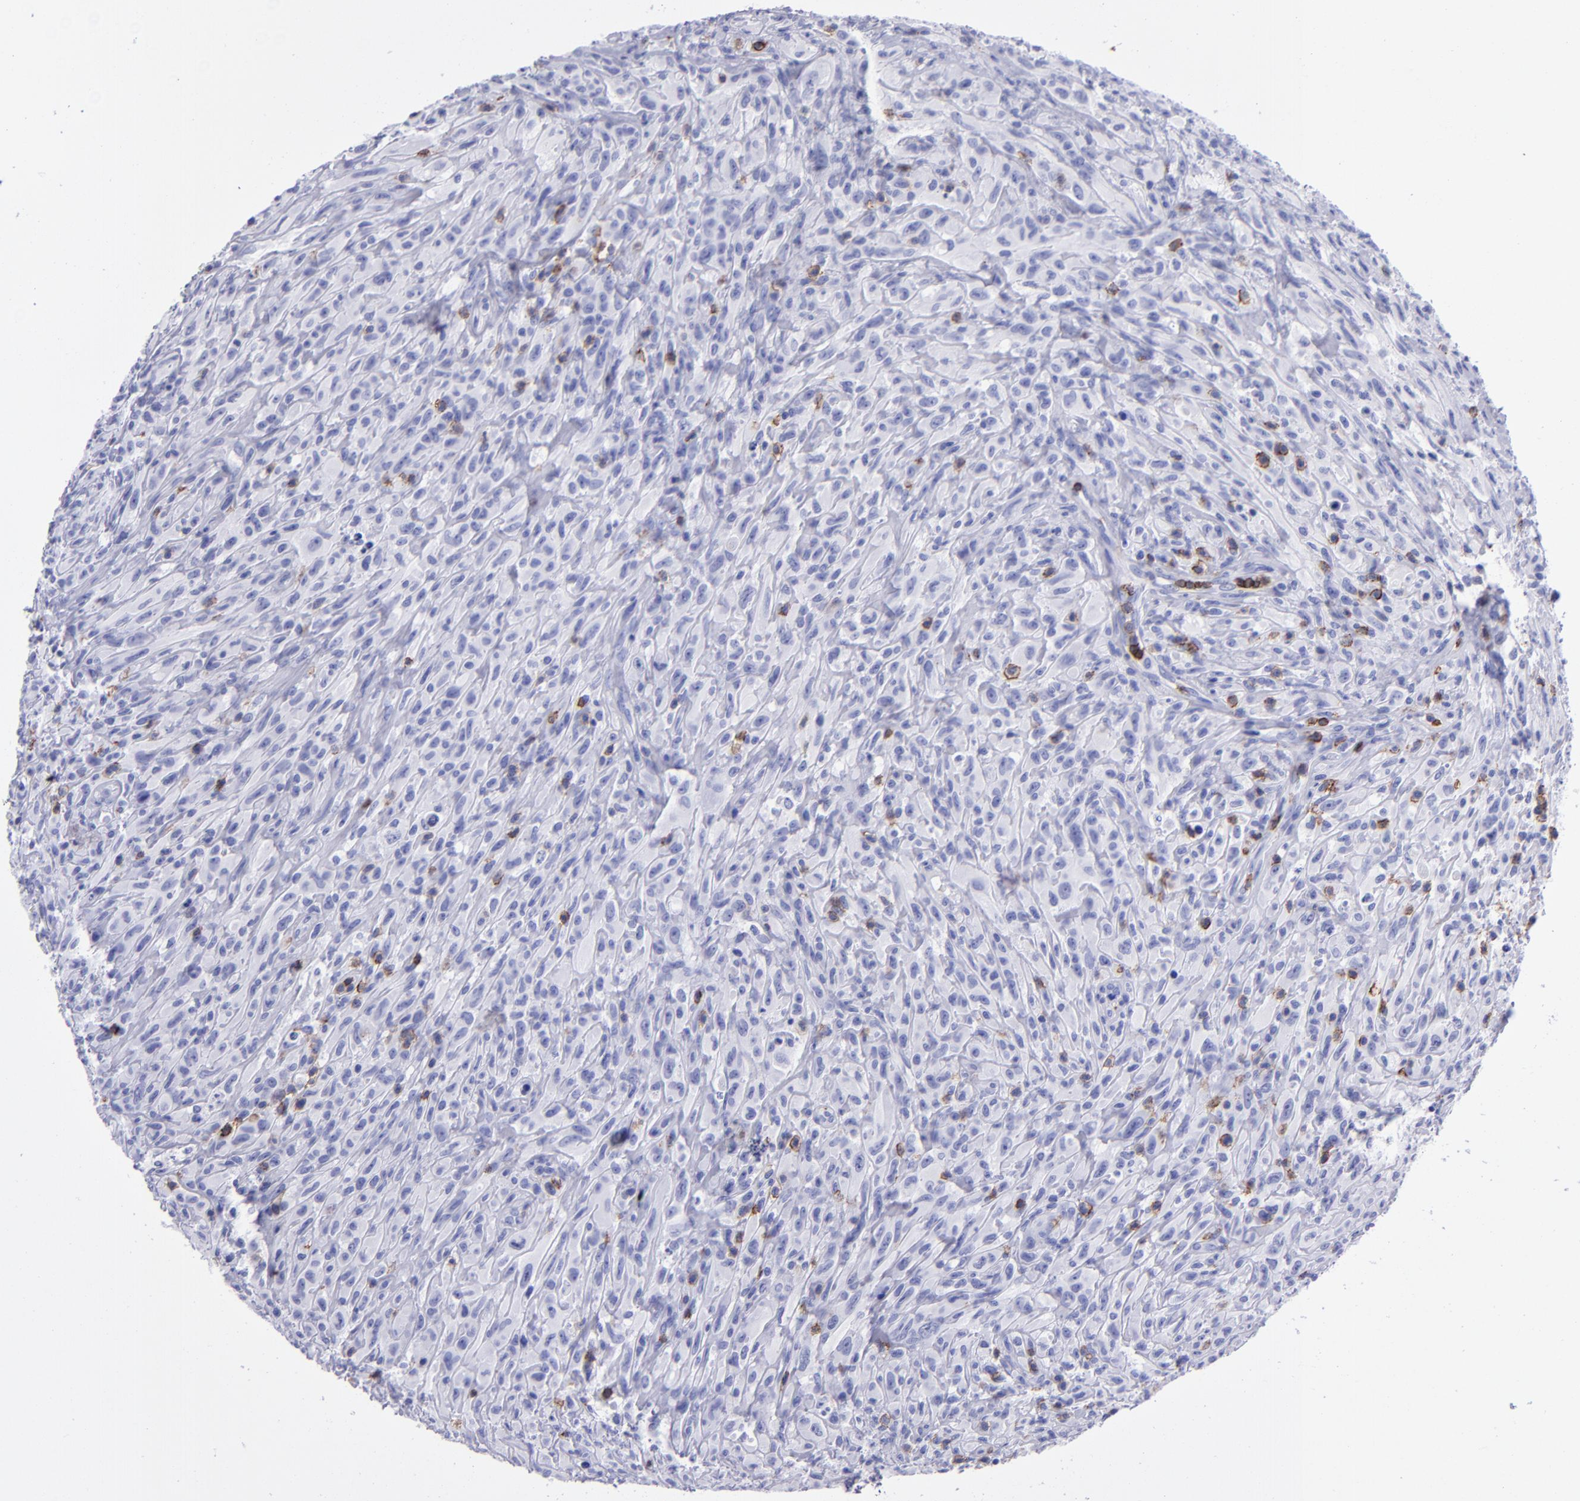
{"staining": {"intensity": "negative", "quantity": "none", "location": "none"}, "tissue": "glioma", "cell_type": "Tumor cells", "image_type": "cancer", "snomed": [{"axis": "morphology", "description": "Glioma, malignant, High grade"}, {"axis": "topography", "description": "Brain"}], "caption": "Immunohistochemistry photomicrograph of human high-grade glioma (malignant) stained for a protein (brown), which shows no staining in tumor cells. Brightfield microscopy of immunohistochemistry (IHC) stained with DAB (3,3'-diaminobenzidine) (brown) and hematoxylin (blue), captured at high magnification.", "gene": "CD6", "patient": {"sex": "male", "age": 48}}